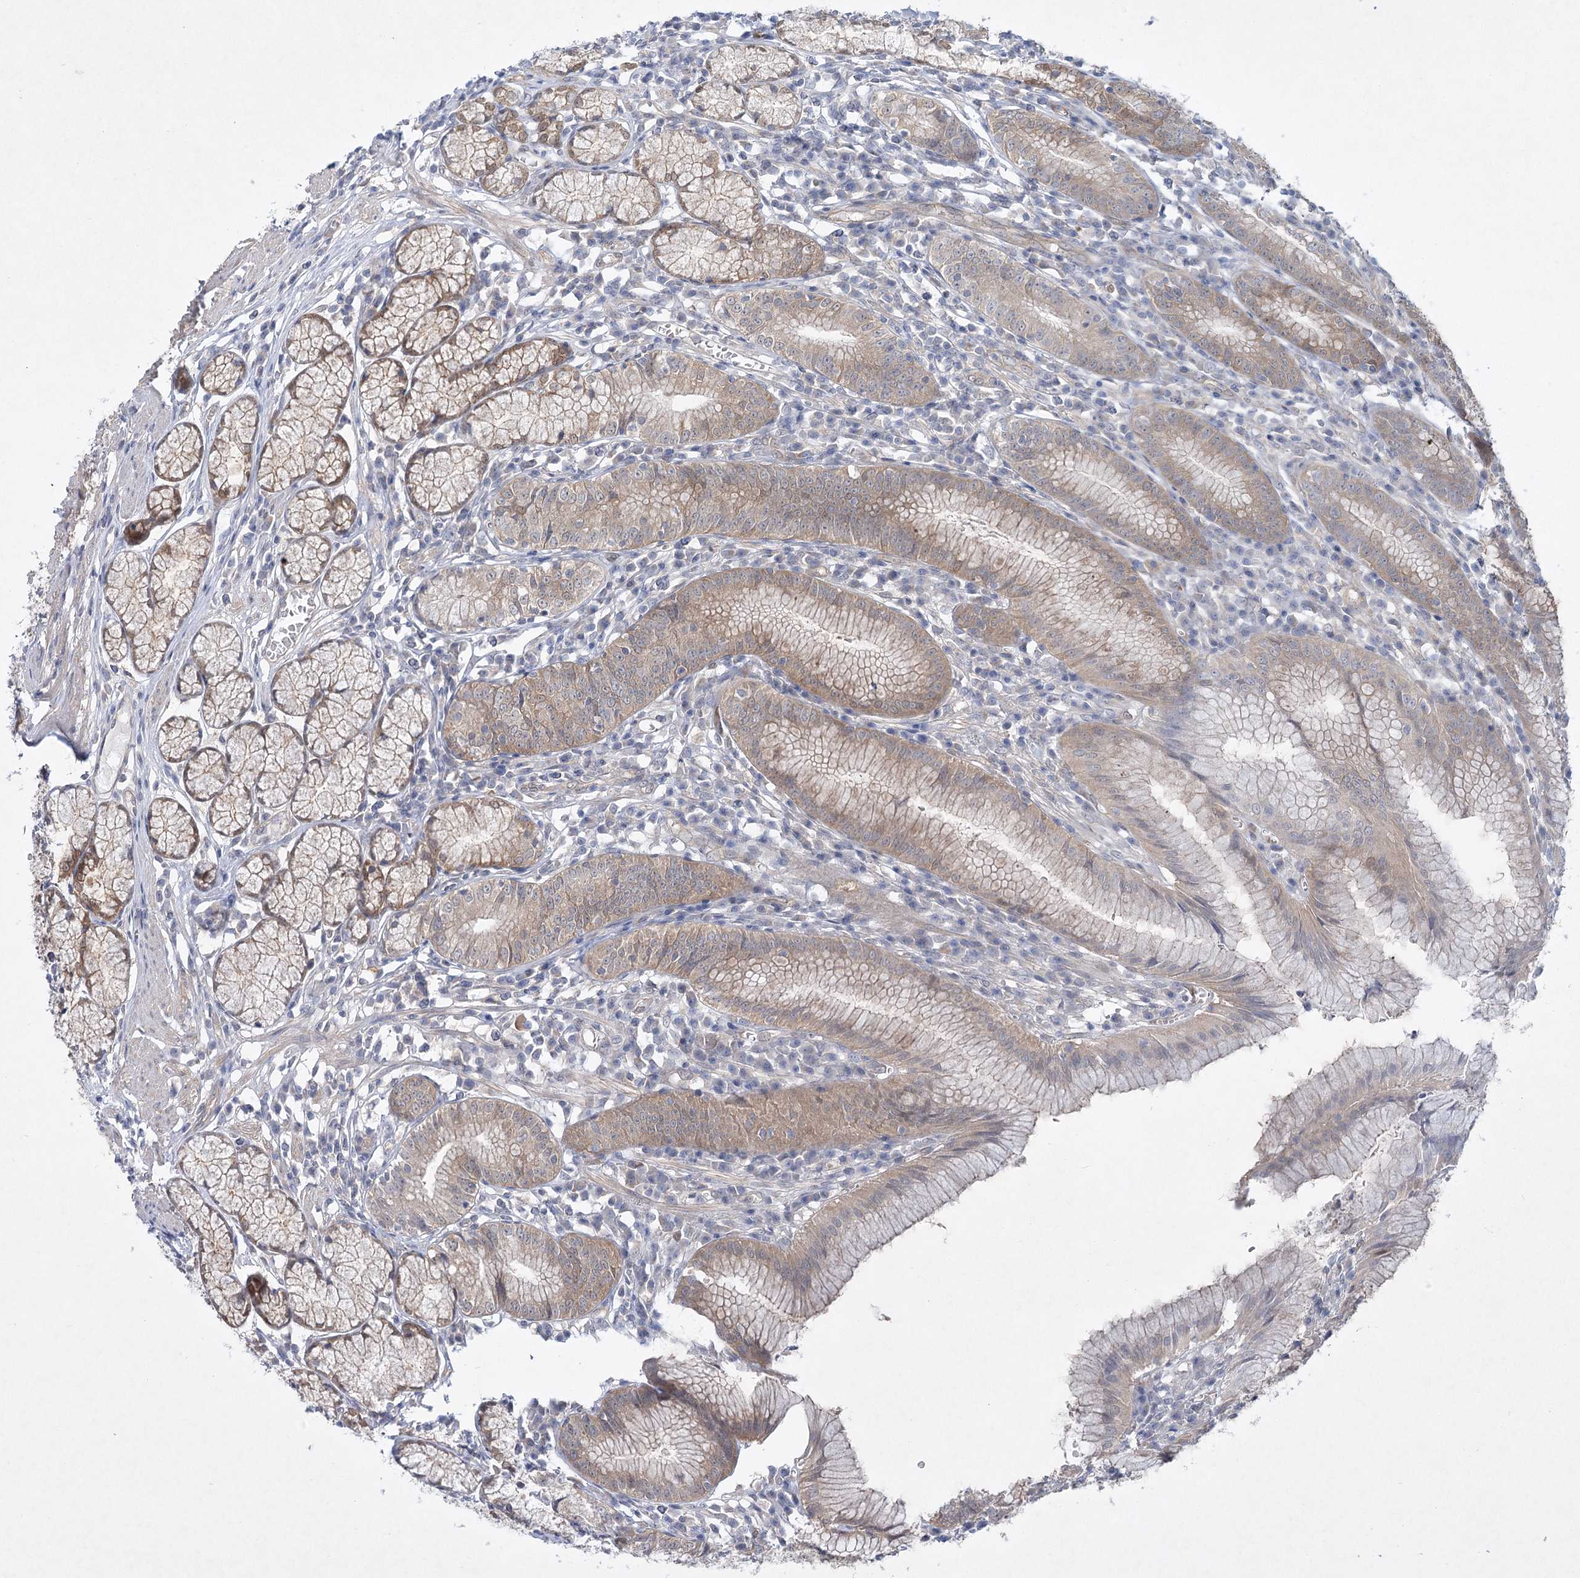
{"staining": {"intensity": "strong", "quantity": ">75%", "location": "cytoplasmic/membranous"}, "tissue": "stomach", "cell_type": "Glandular cells", "image_type": "normal", "snomed": [{"axis": "morphology", "description": "Normal tissue, NOS"}, {"axis": "topography", "description": "Stomach"}], "caption": "Normal stomach was stained to show a protein in brown. There is high levels of strong cytoplasmic/membranous positivity in about >75% of glandular cells. The protein is shown in brown color, while the nuclei are stained blue.", "gene": "AAMDC", "patient": {"sex": "male", "age": 55}}